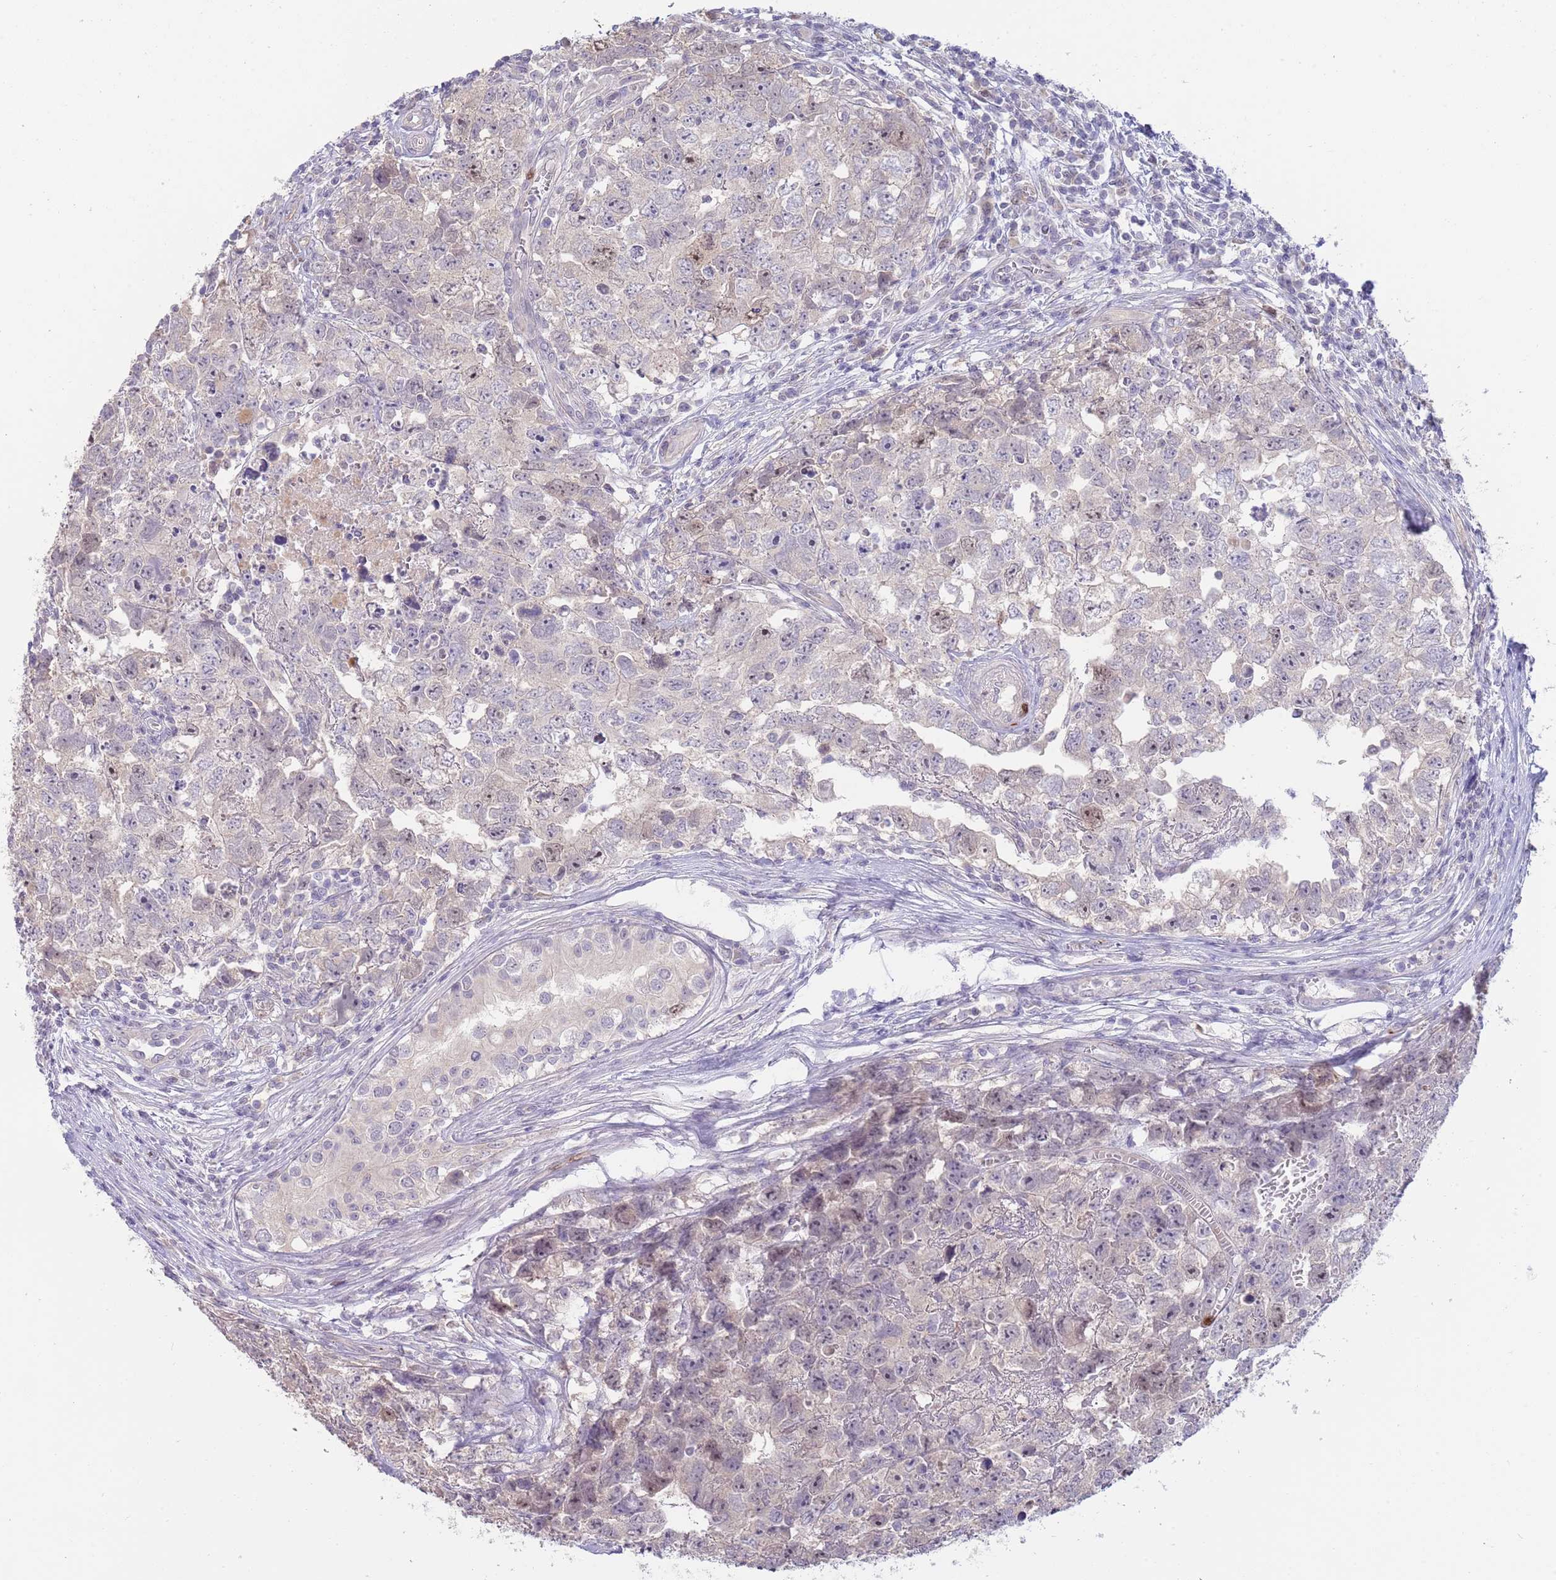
{"staining": {"intensity": "negative", "quantity": "none", "location": "none"}, "tissue": "testis cancer", "cell_type": "Tumor cells", "image_type": "cancer", "snomed": [{"axis": "morphology", "description": "Carcinoma, Embryonal, NOS"}, {"axis": "topography", "description": "Testis"}], "caption": "A high-resolution micrograph shows IHC staining of testis cancer (embryonal carcinoma), which displays no significant positivity in tumor cells.", "gene": "PIMREG", "patient": {"sex": "male", "age": 22}}